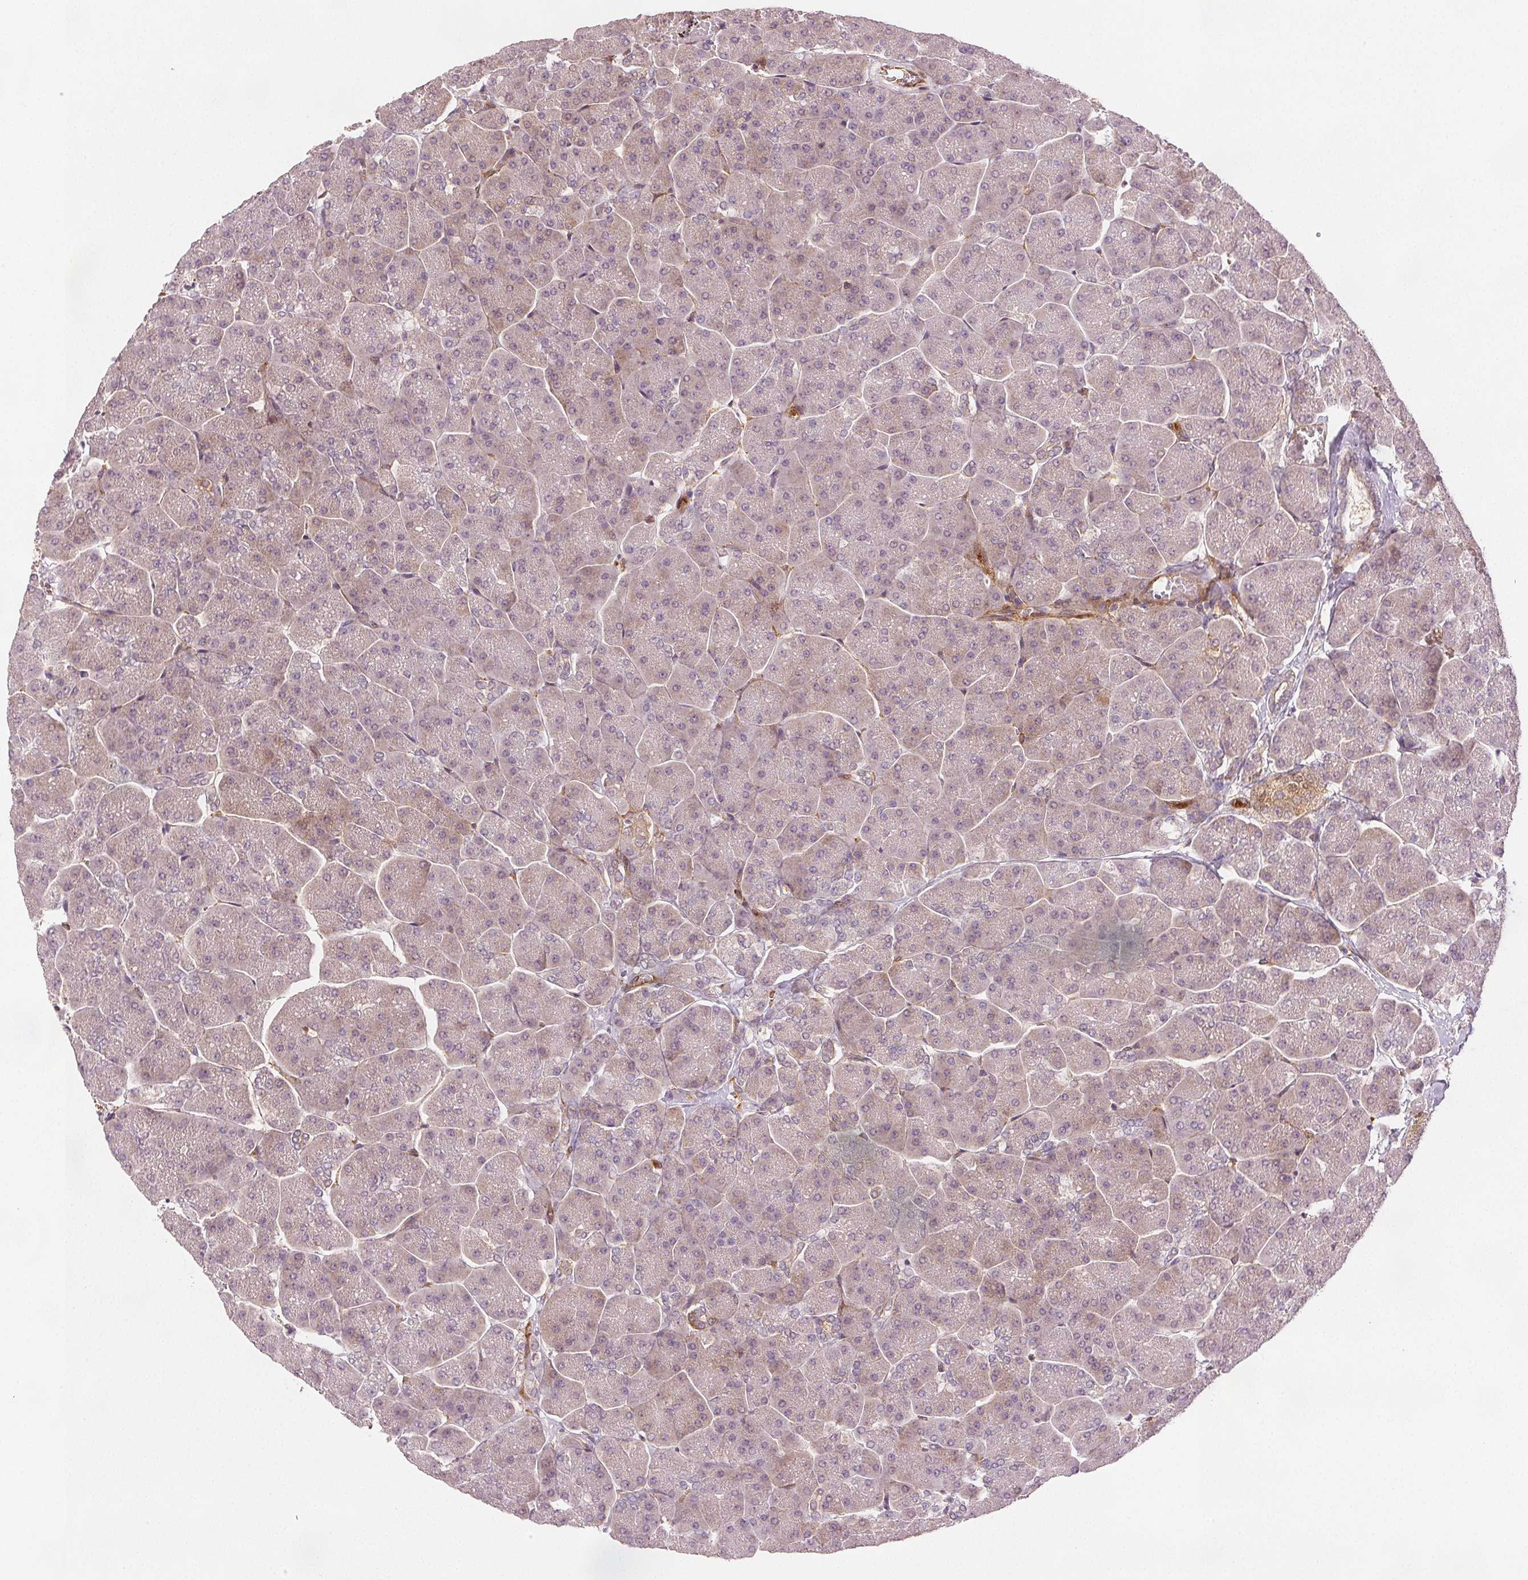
{"staining": {"intensity": "negative", "quantity": "none", "location": "none"}, "tissue": "pancreas", "cell_type": "Exocrine glandular cells", "image_type": "normal", "snomed": [{"axis": "morphology", "description": "Normal tissue, NOS"}, {"axis": "topography", "description": "Pancreas"}, {"axis": "topography", "description": "Peripheral nerve tissue"}], "caption": "IHC photomicrograph of normal human pancreas stained for a protein (brown), which reveals no staining in exocrine glandular cells.", "gene": "DIAPH2", "patient": {"sex": "male", "age": 54}}